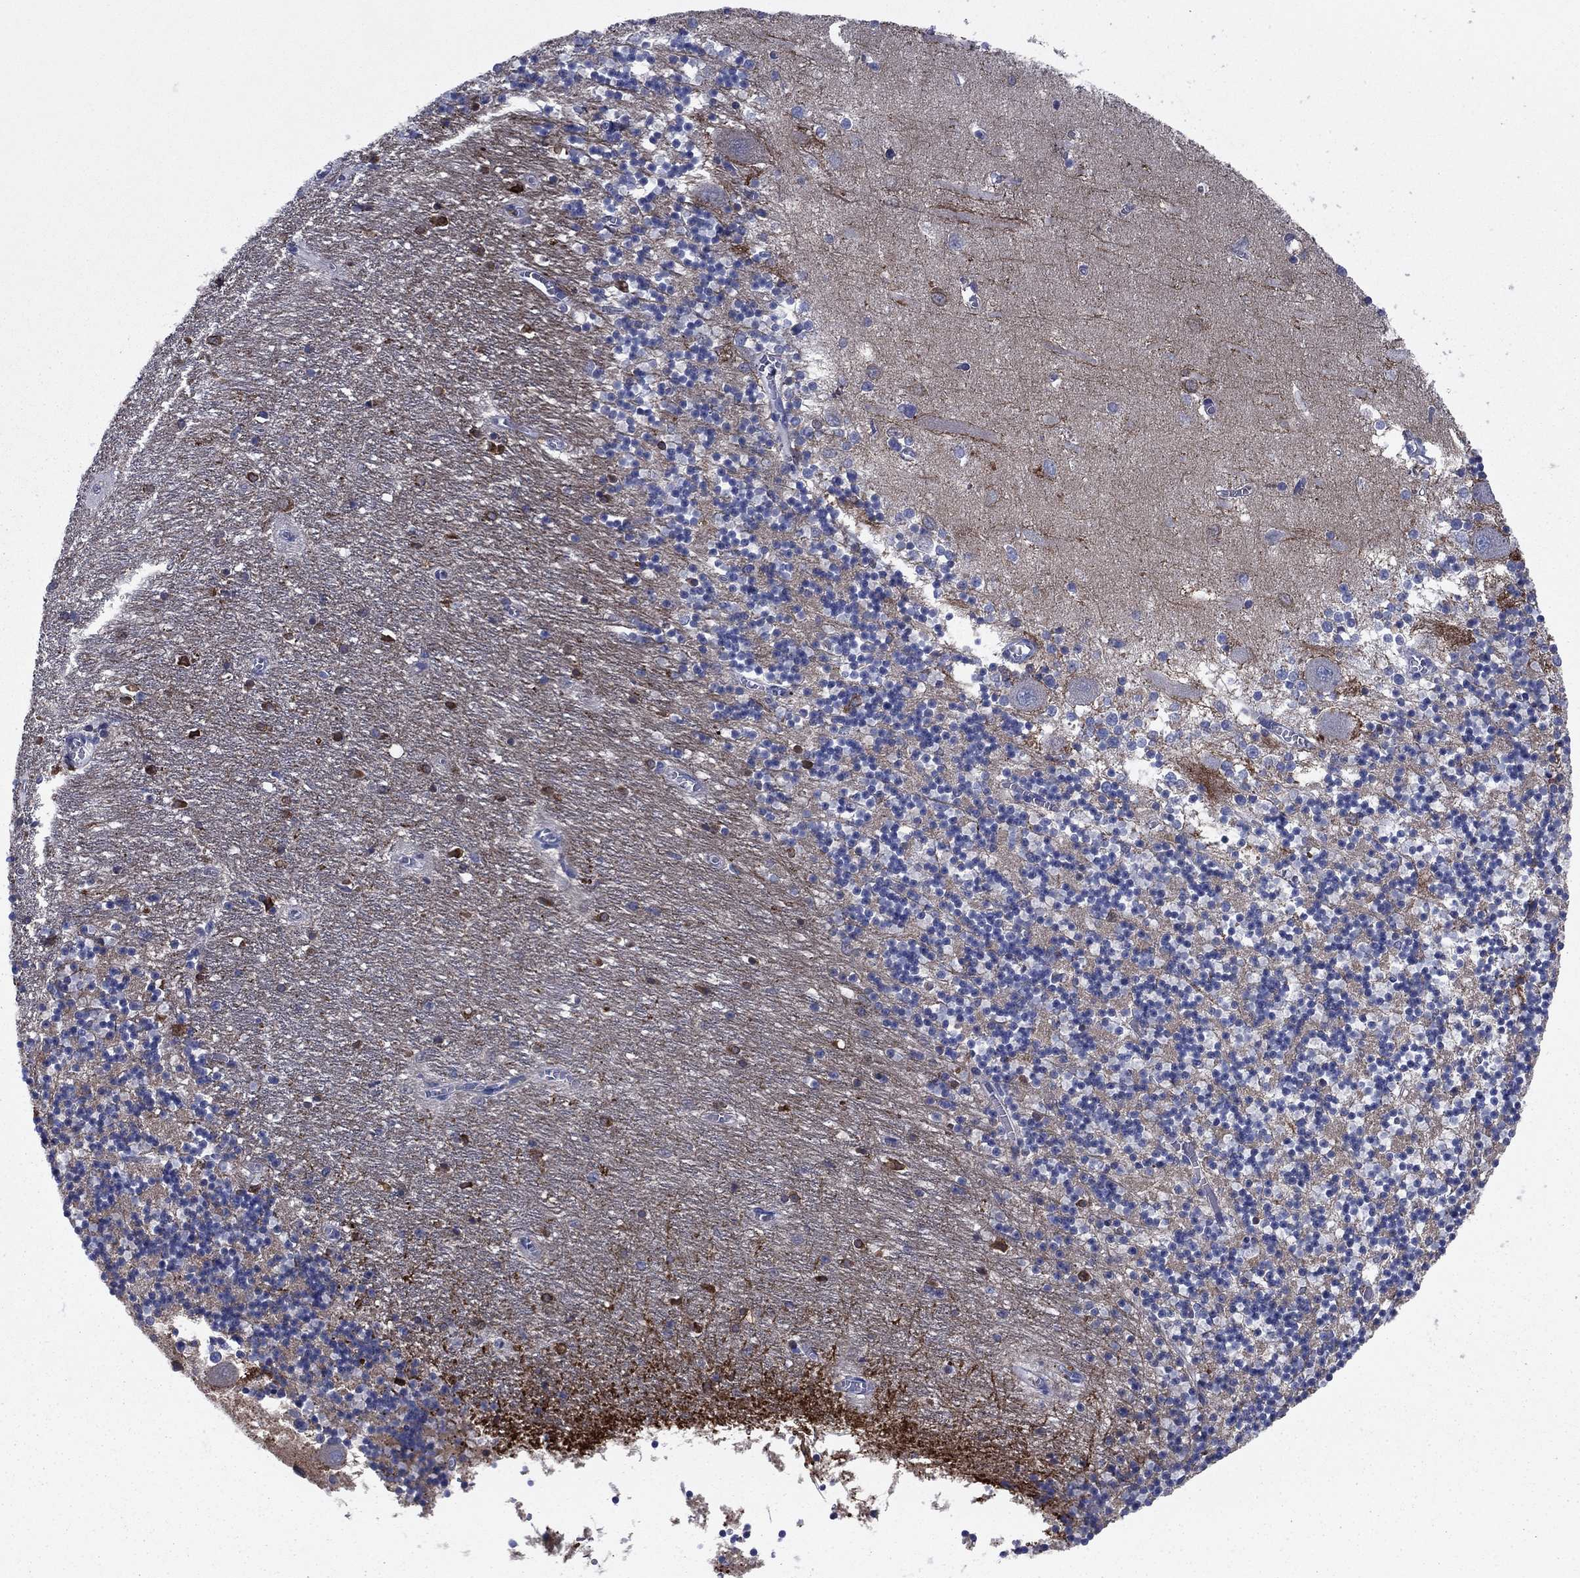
{"staining": {"intensity": "negative", "quantity": "none", "location": "none"}, "tissue": "cerebellum", "cell_type": "Cells in granular layer", "image_type": "normal", "snomed": [{"axis": "morphology", "description": "Normal tissue, NOS"}, {"axis": "topography", "description": "Cerebellum"}], "caption": "The photomicrograph demonstrates no staining of cells in granular layer in benign cerebellum. (DAB (3,3'-diaminobenzidine) immunohistochemistry, high magnification).", "gene": "CNTNAP4", "patient": {"sex": "female", "age": 64}}